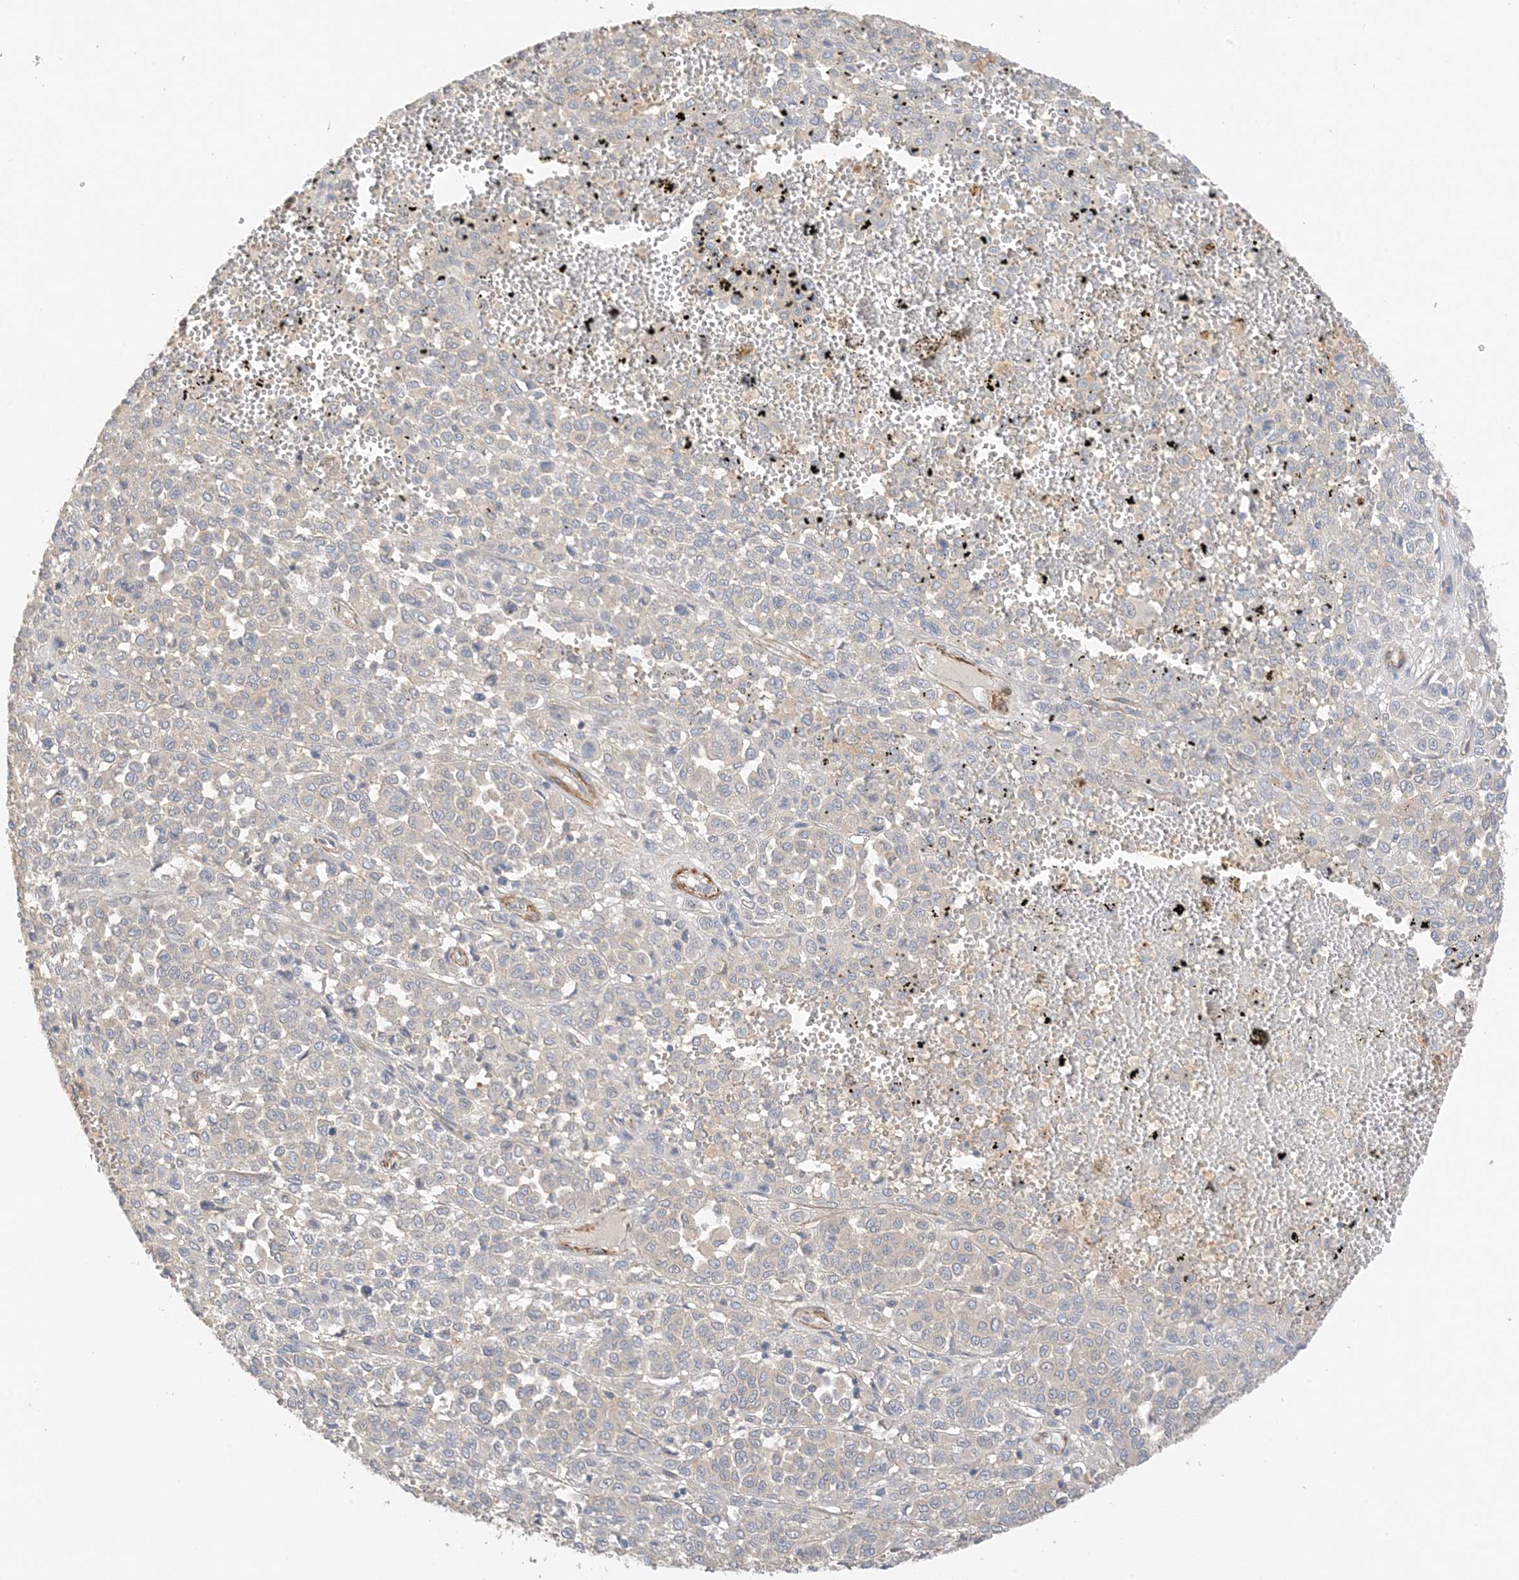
{"staining": {"intensity": "weak", "quantity": "<25%", "location": "cytoplasmic/membranous"}, "tissue": "melanoma", "cell_type": "Tumor cells", "image_type": "cancer", "snomed": [{"axis": "morphology", "description": "Malignant melanoma, Metastatic site"}, {"axis": "topography", "description": "Pancreas"}], "caption": "Malignant melanoma (metastatic site) stained for a protein using immunohistochemistry (IHC) displays no staining tumor cells.", "gene": "KIFBP", "patient": {"sex": "female", "age": 30}}